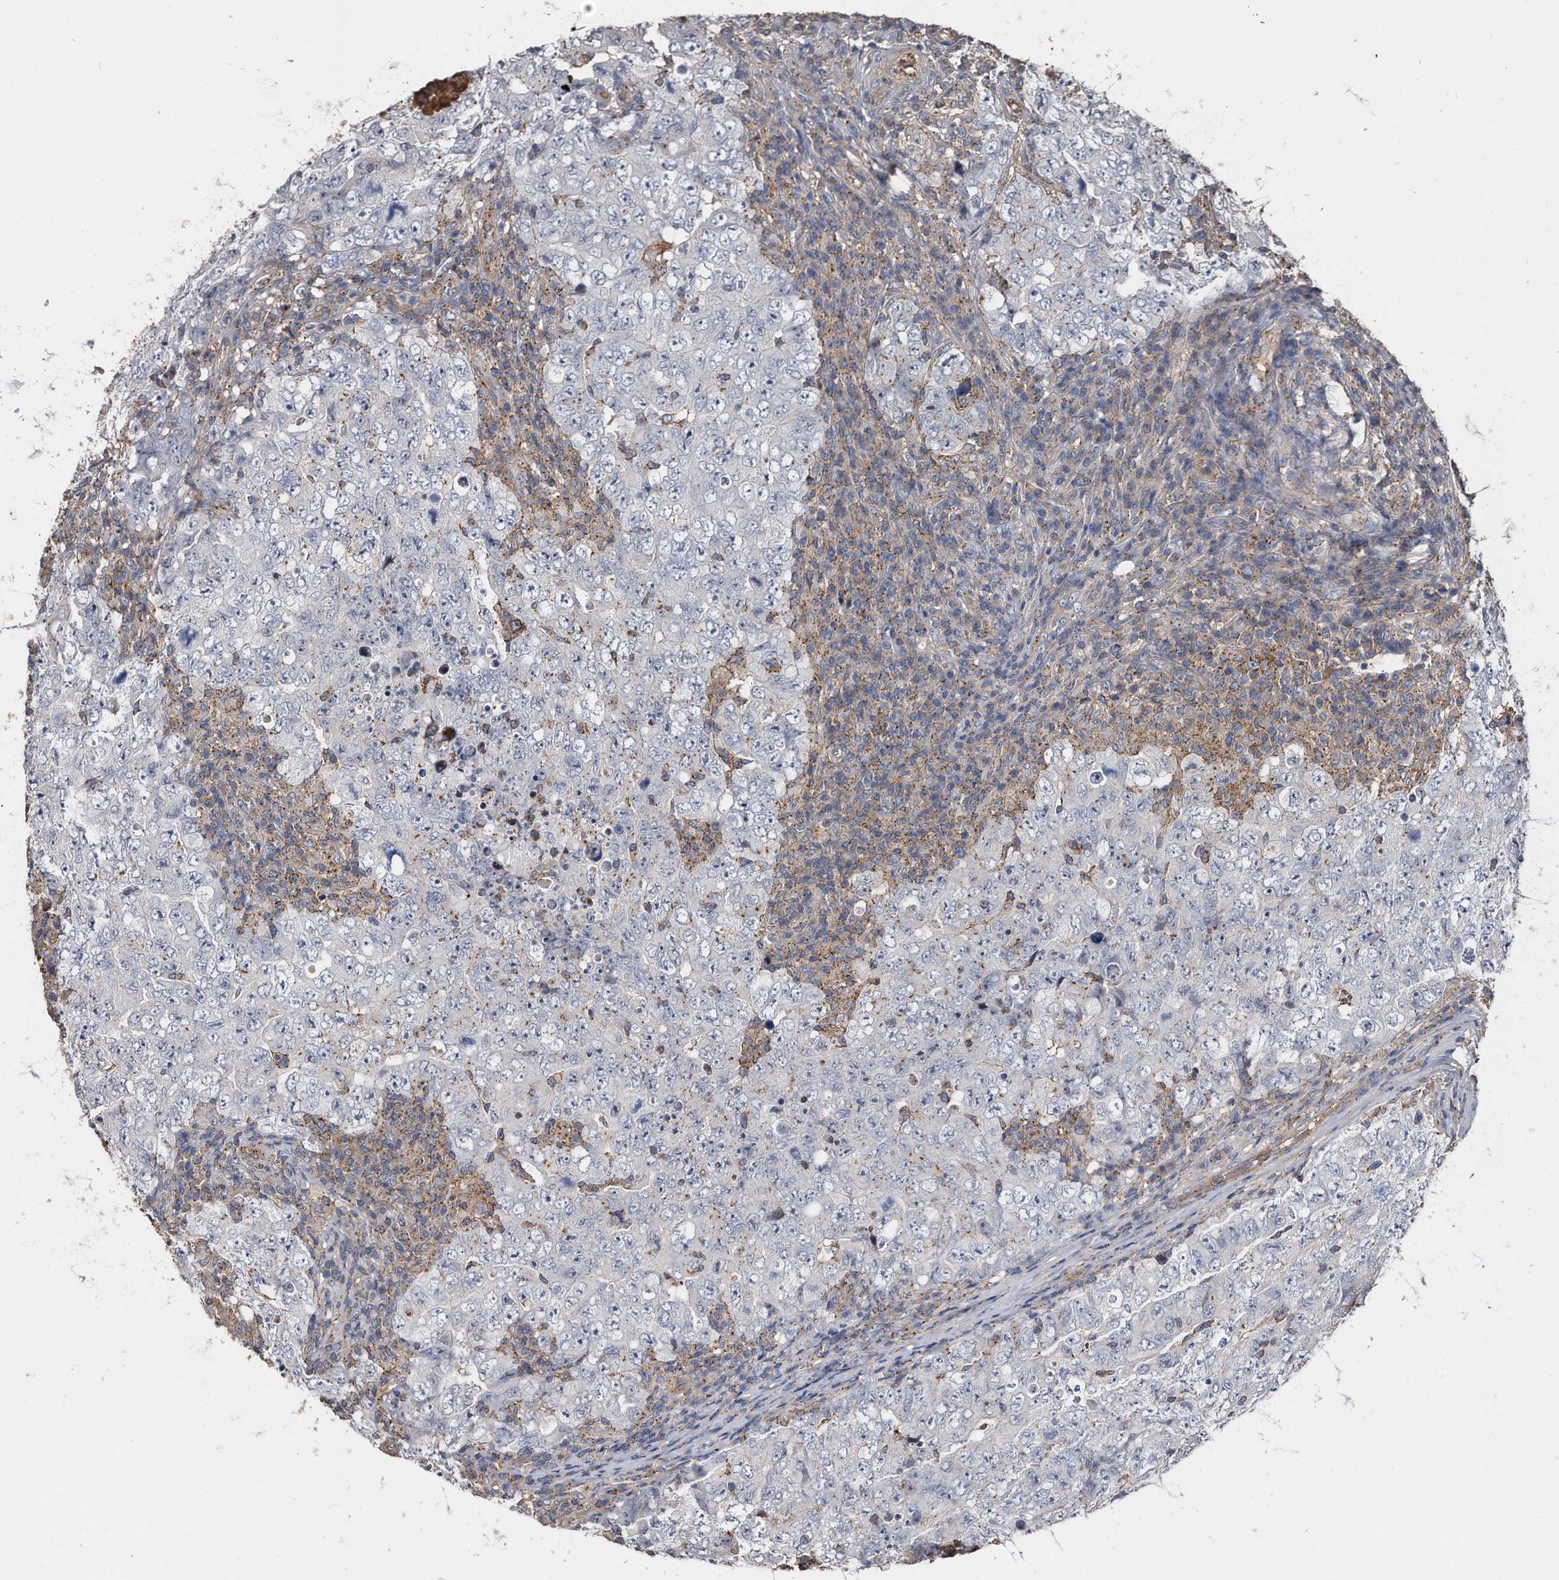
{"staining": {"intensity": "negative", "quantity": "none", "location": "none"}, "tissue": "testis cancer", "cell_type": "Tumor cells", "image_type": "cancer", "snomed": [{"axis": "morphology", "description": "Carcinoma, Embryonal, NOS"}, {"axis": "topography", "description": "Testis"}], "caption": "The IHC histopathology image has no significant positivity in tumor cells of testis cancer tissue. (DAB immunohistochemistry with hematoxylin counter stain).", "gene": "KCND3", "patient": {"sex": "male", "age": 26}}